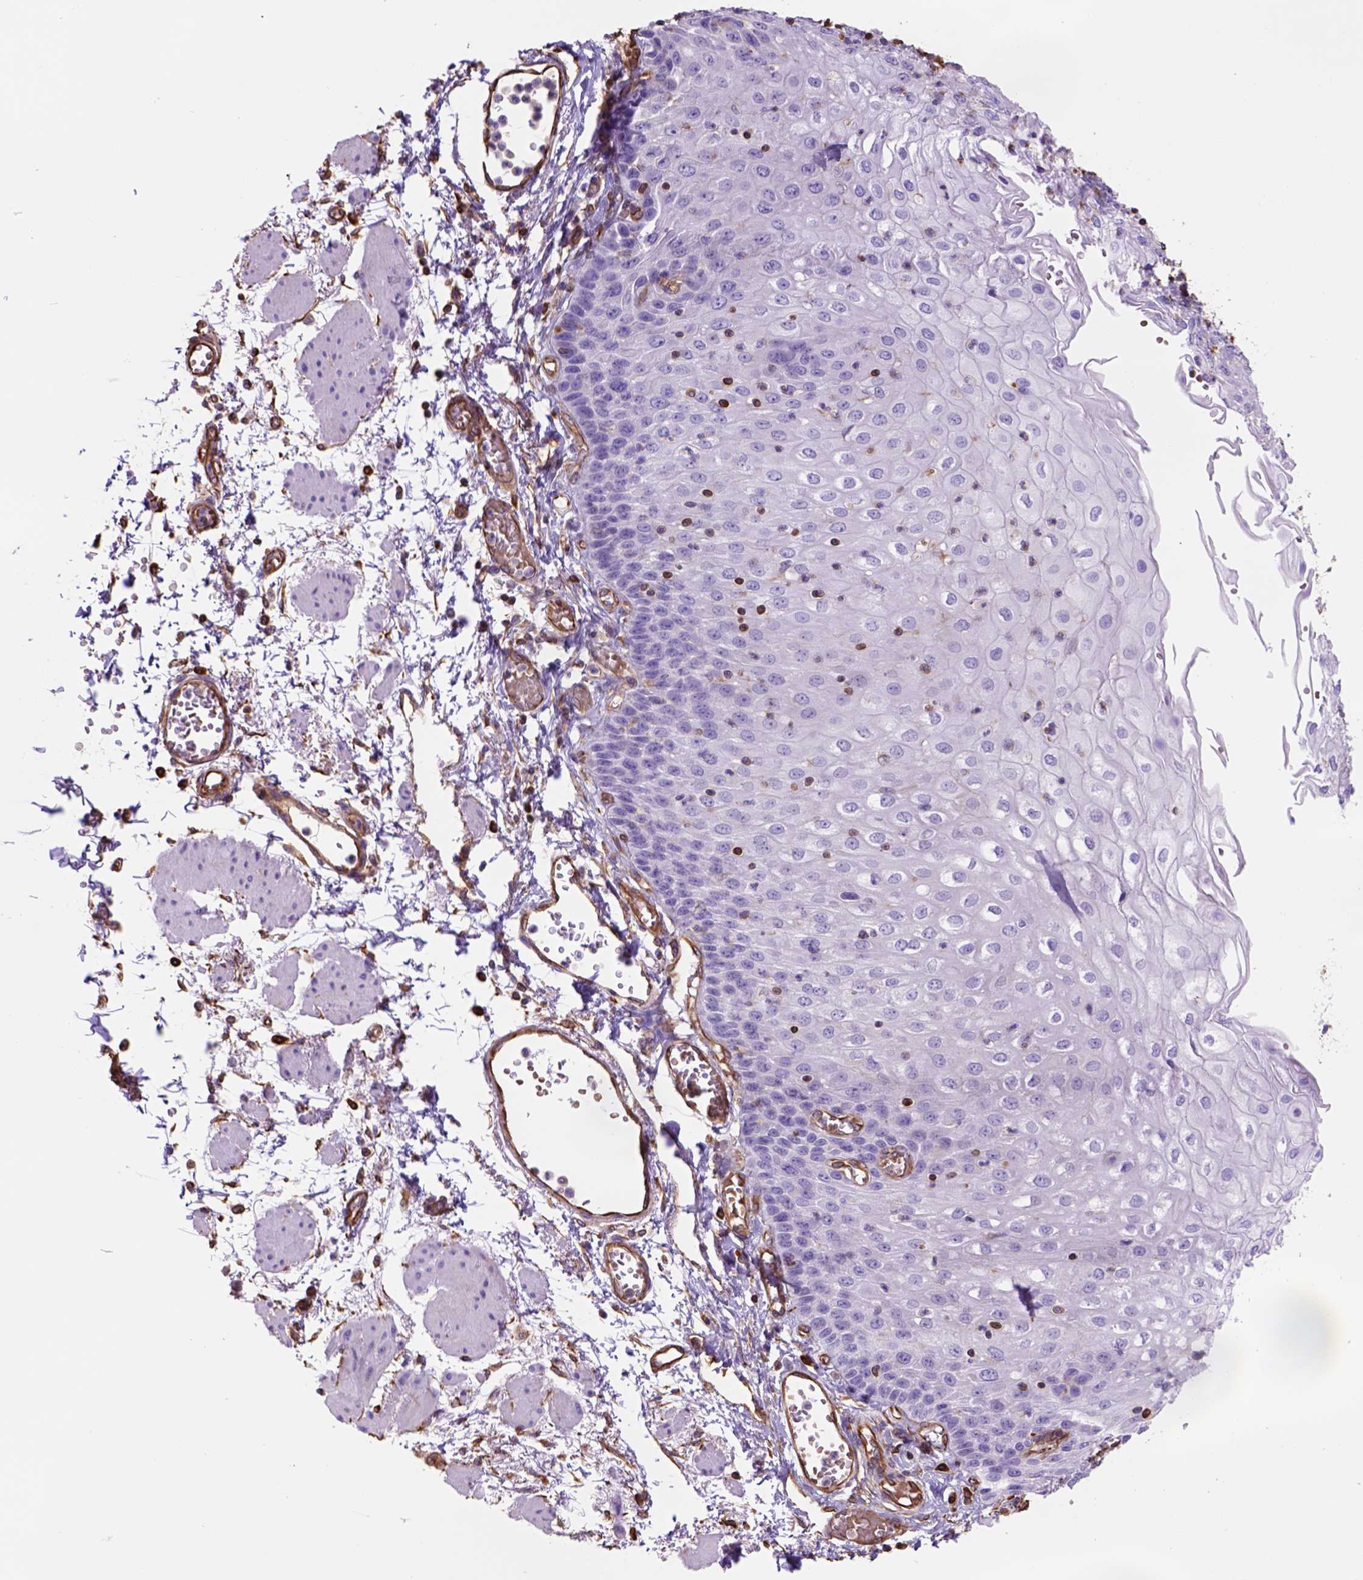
{"staining": {"intensity": "negative", "quantity": "none", "location": "none"}, "tissue": "esophagus", "cell_type": "Squamous epithelial cells", "image_type": "normal", "snomed": [{"axis": "morphology", "description": "Normal tissue, NOS"}, {"axis": "morphology", "description": "Adenocarcinoma, NOS"}, {"axis": "topography", "description": "Esophagus"}], "caption": "The image shows no significant expression in squamous epithelial cells of esophagus. (Immunohistochemistry (ihc), brightfield microscopy, high magnification).", "gene": "ZZZ3", "patient": {"sex": "male", "age": 81}}